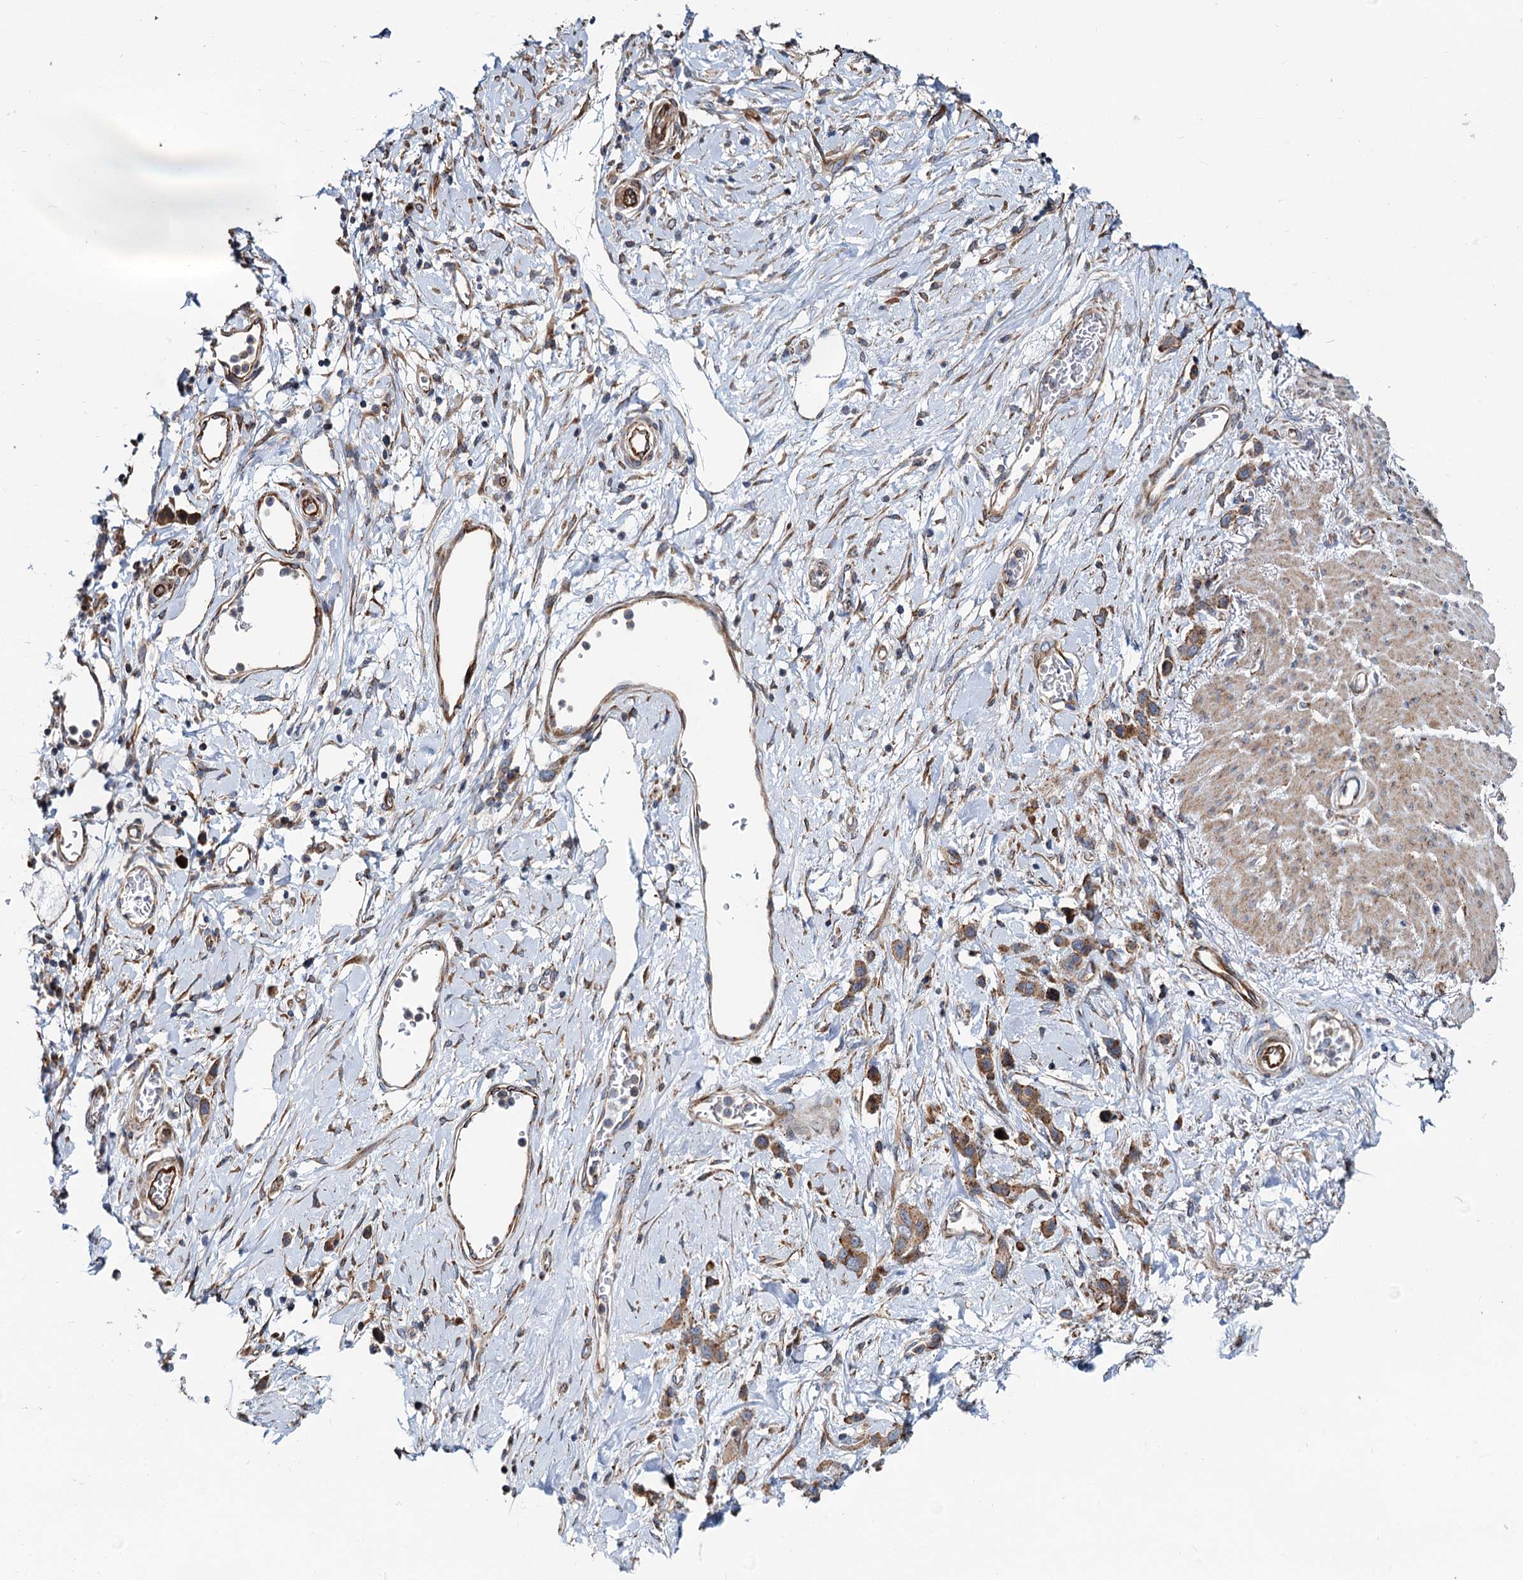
{"staining": {"intensity": "moderate", "quantity": ">75%", "location": "cytoplasmic/membranous"}, "tissue": "stomach cancer", "cell_type": "Tumor cells", "image_type": "cancer", "snomed": [{"axis": "morphology", "description": "Adenocarcinoma, NOS"}, {"axis": "morphology", "description": "Adenocarcinoma, High grade"}, {"axis": "topography", "description": "Stomach, upper"}, {"axis": "topography", "description": "Stomach, lower"}], "caption": "IHC image of neoplastic tissue: human stomach cancer (high-grade adenocarcinoma) stained using IHC reveals medium levels of moderate protein expression localized specifically in the cytoplasmic/membranous of tumor cells, appearing as a cytoplasmic/membranous brown color.", "gene": "PSEN1", "patient": {"sex": "female", "age": 65}}